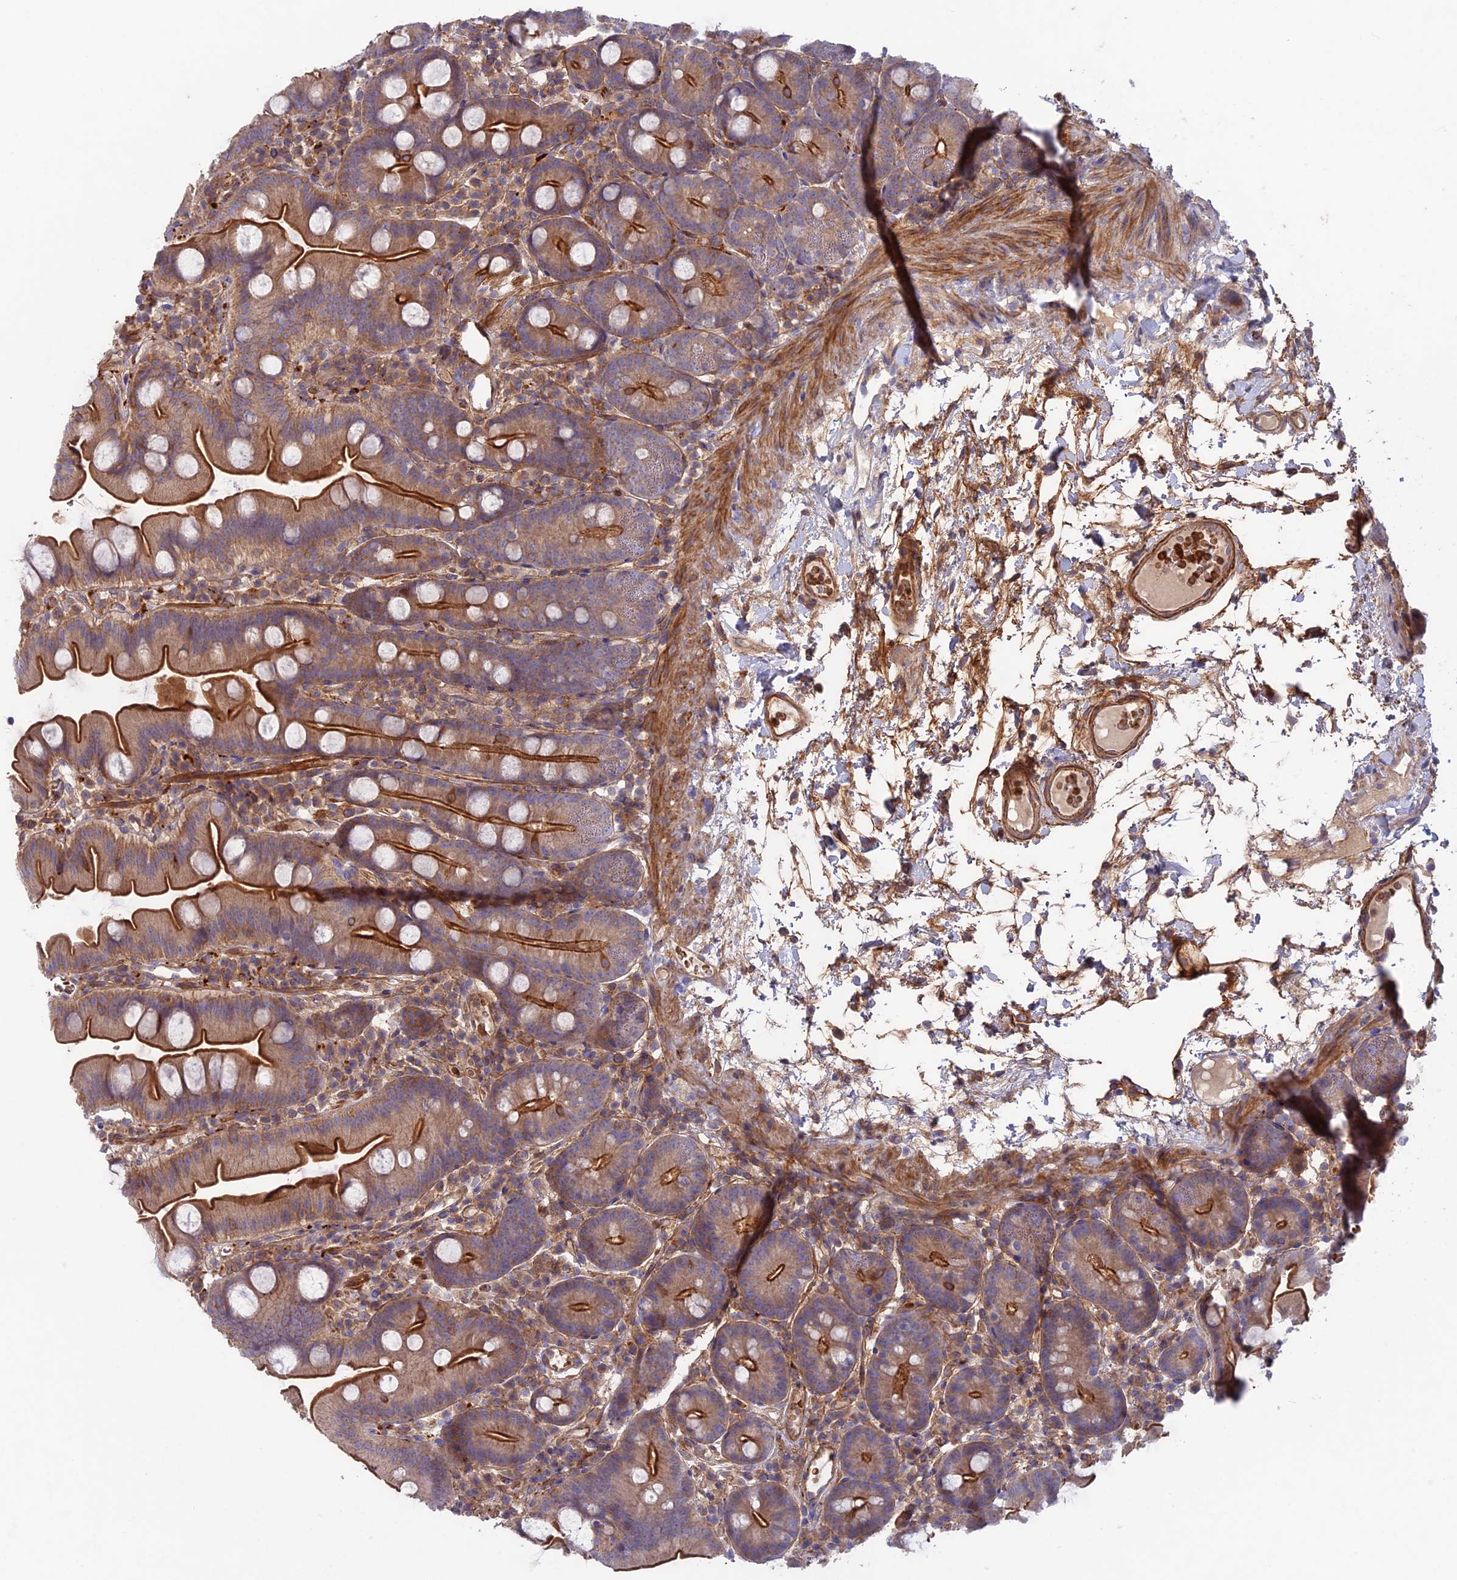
{"staining": {"intensity": "strong", "quantity": "25%-75%", "location": "cytoplasmic/membranous"}, "tissue": "small intestine", "cell_type": "Glandular cells", "image_type": "normal", "snomed": [{"axis": "morphology", "description": "Normal tissue, NOS"}, {"axis": "topography", "description": "Small intestine"}], "caption": "Strong cytoplasmic/membranous protein expression is seen in approximately 25%-75% of glandular cells in small intestine. (Brightfield microscopy of DAB IHC at high magnification).", "gene": "CPNE7", "patient": {"sex": "female", "age": 68}}